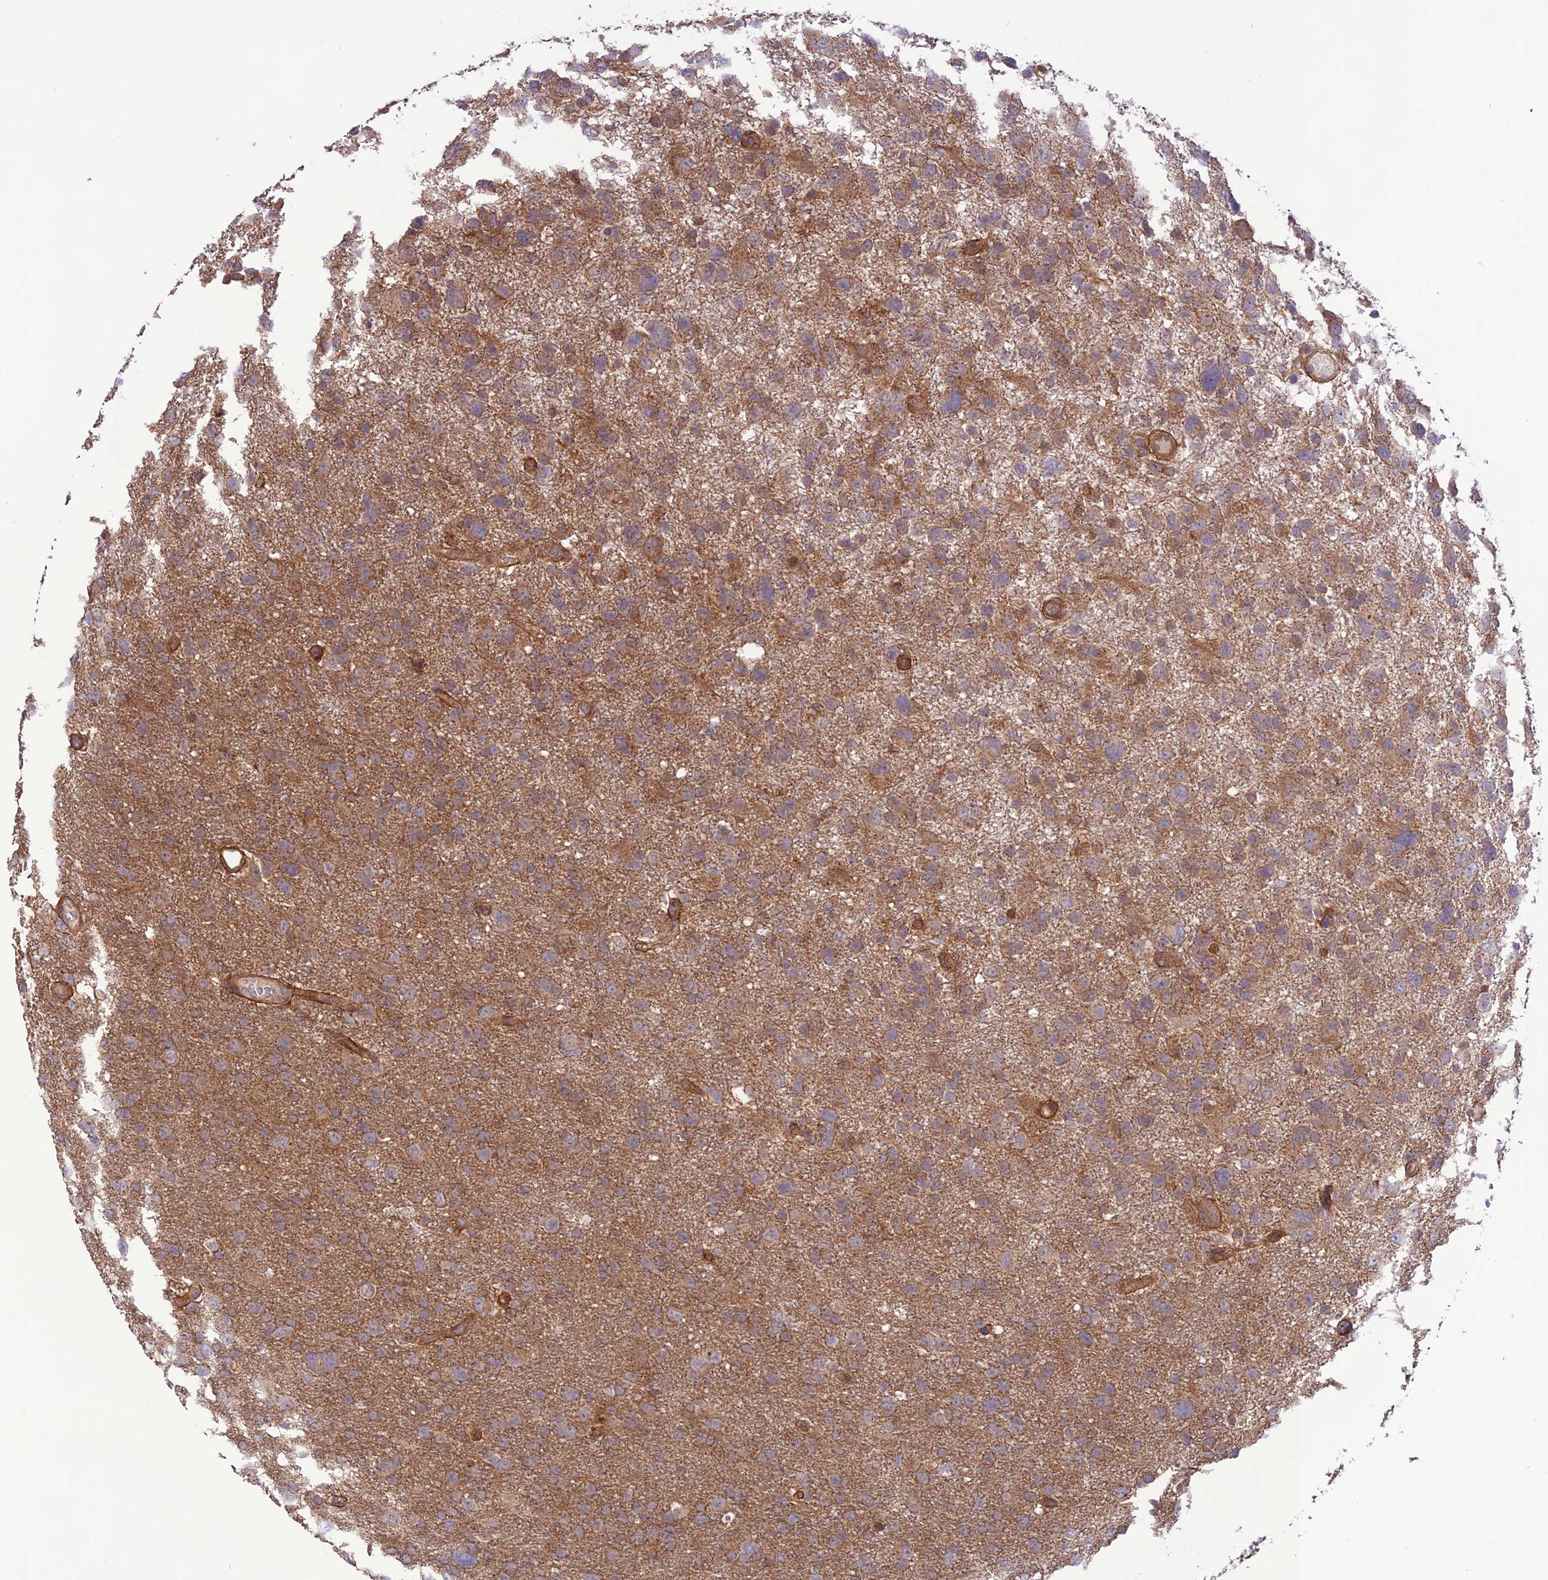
{"staining": {"intensity": "moderate", "quantity": "25%-75%", "location": "cytoplasmic/membranous"}, "tissue": "glioma", "cell_type": "Tumor cells", "image_type": "cancer", "snomed": [{"axis": "morphology", "description": "Glioma, malignant, High grade"}, {"axis": "topography", "description": "Brain"}], "caption": "Immunohistochemistry of glioma demonstrates medium levels of moderate cytoplasmic/membranous expression in approximately 25%-75% of tumor cells. The protein is shown in brown color, while the nuclei are stained blue.", "gene": "FCHSD1", "patient": {"sex": "male", "age": 61}}